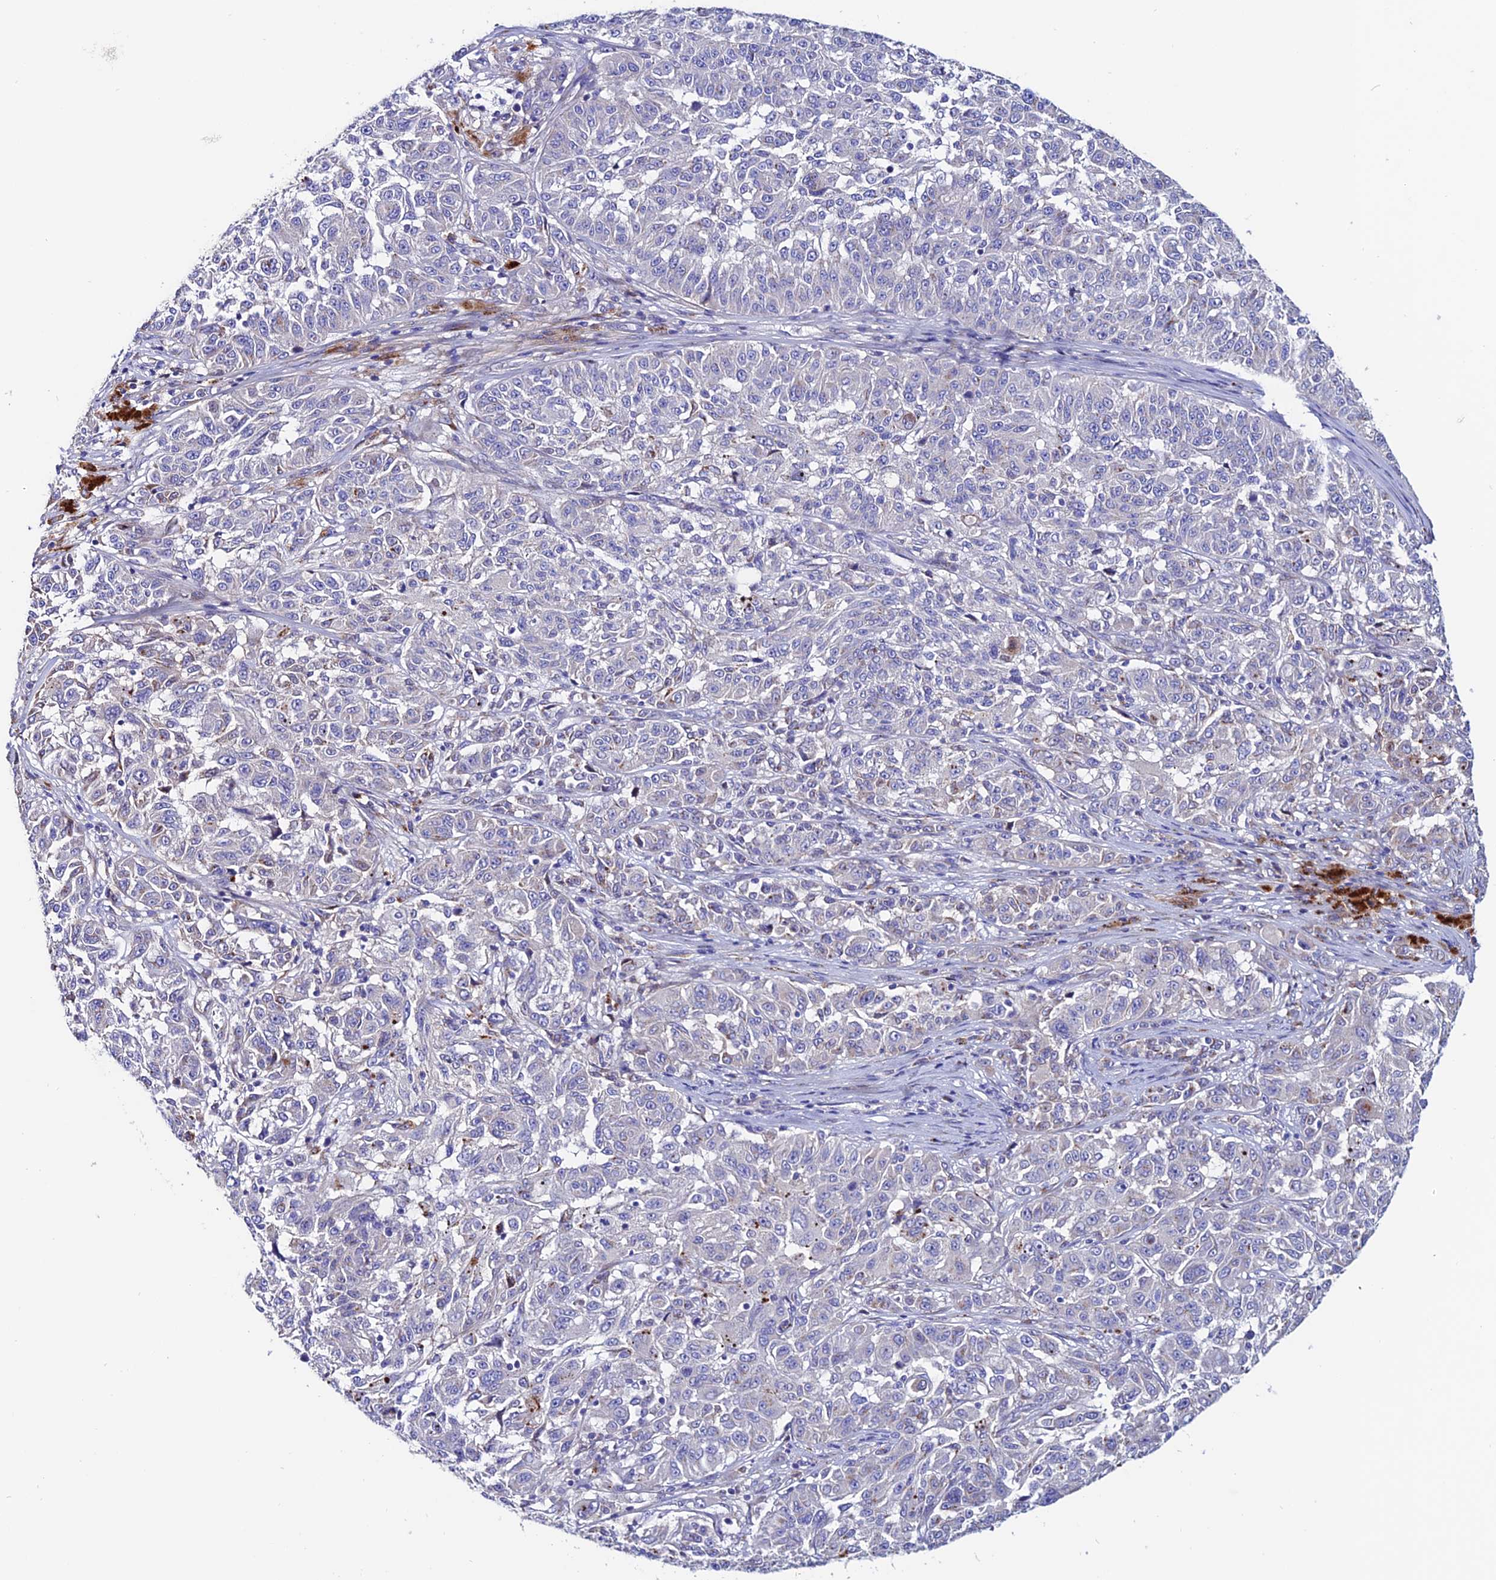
{"staining": {"intensity": "negative", "quantity": "none", "location": "none"}, "tissue": "melanoma", "cell_type": "Tumor cells", "image_type": "cancer", "snomed": [{"axis": "morphology", "description": "Malignant melanoma, NOS"}, {"axis": "topography", "description": "Skin"}], "caption": "Immunohistochemistry (IHC) of malignant melanoma demonstrates no expression in tumor cells.", "gene": "OR51Q1", "patient": {"sex": "male", "age": 53}}